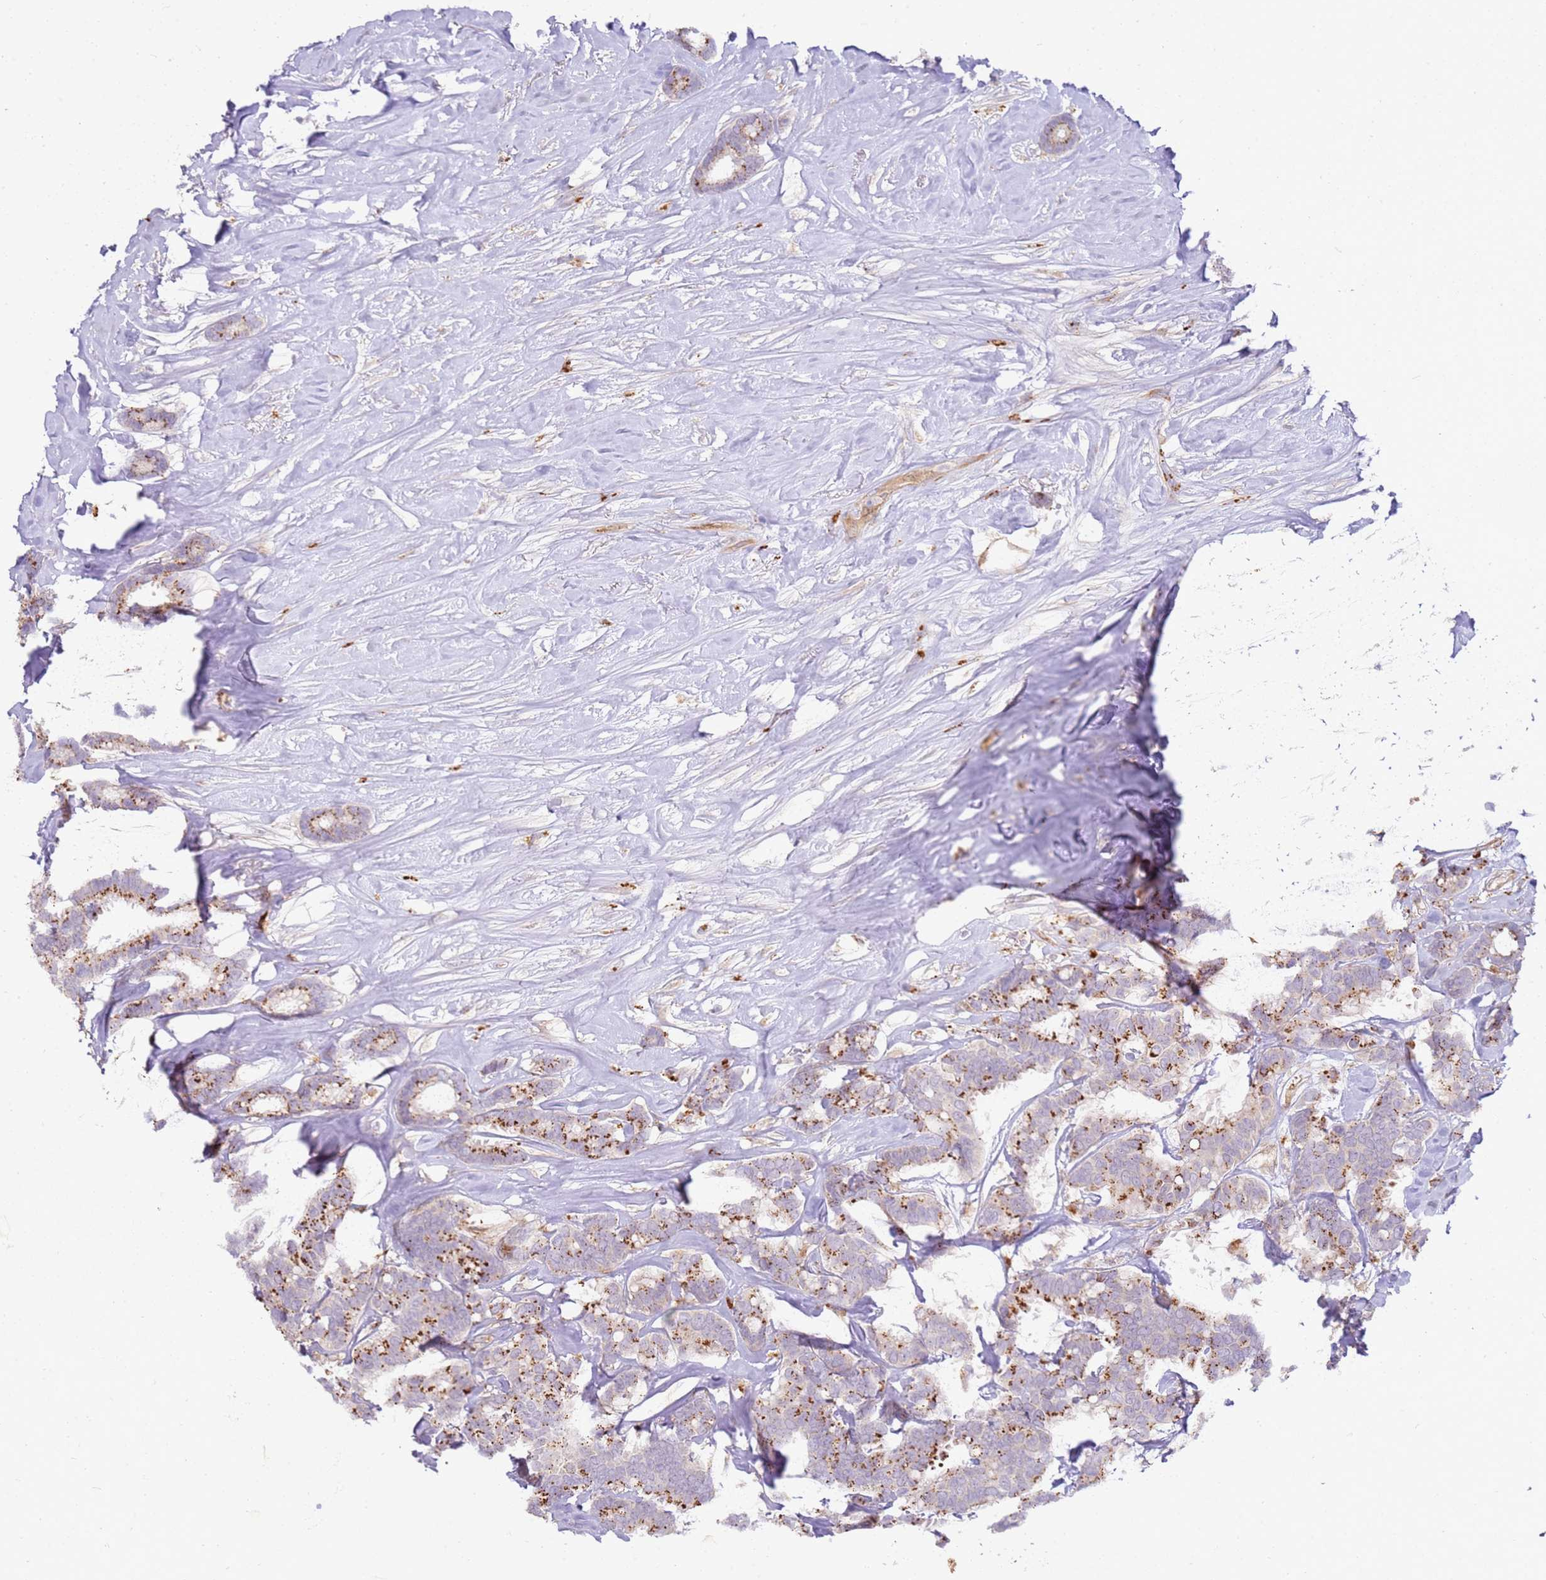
{"staining": {"intensity": "moderate", "quantity": "25%-75%", "location": "cytoplasmic/membranous"}, "tissue": "breast cancer", "cell_type": "Tumor cells", "image_type": "cancer", "snomed": [{"axis": "morphology", "description": "Duct carcinoma"}, {"axis": "topography", "description": "Breast"}], "caption": "Breast cancer (infiltrating ductal carcinoma) stained with a protein marker demonstrates moderate staining in tumor cells.", "gene": "GRAP", "patient": {"sex": "female", "age": 87}}